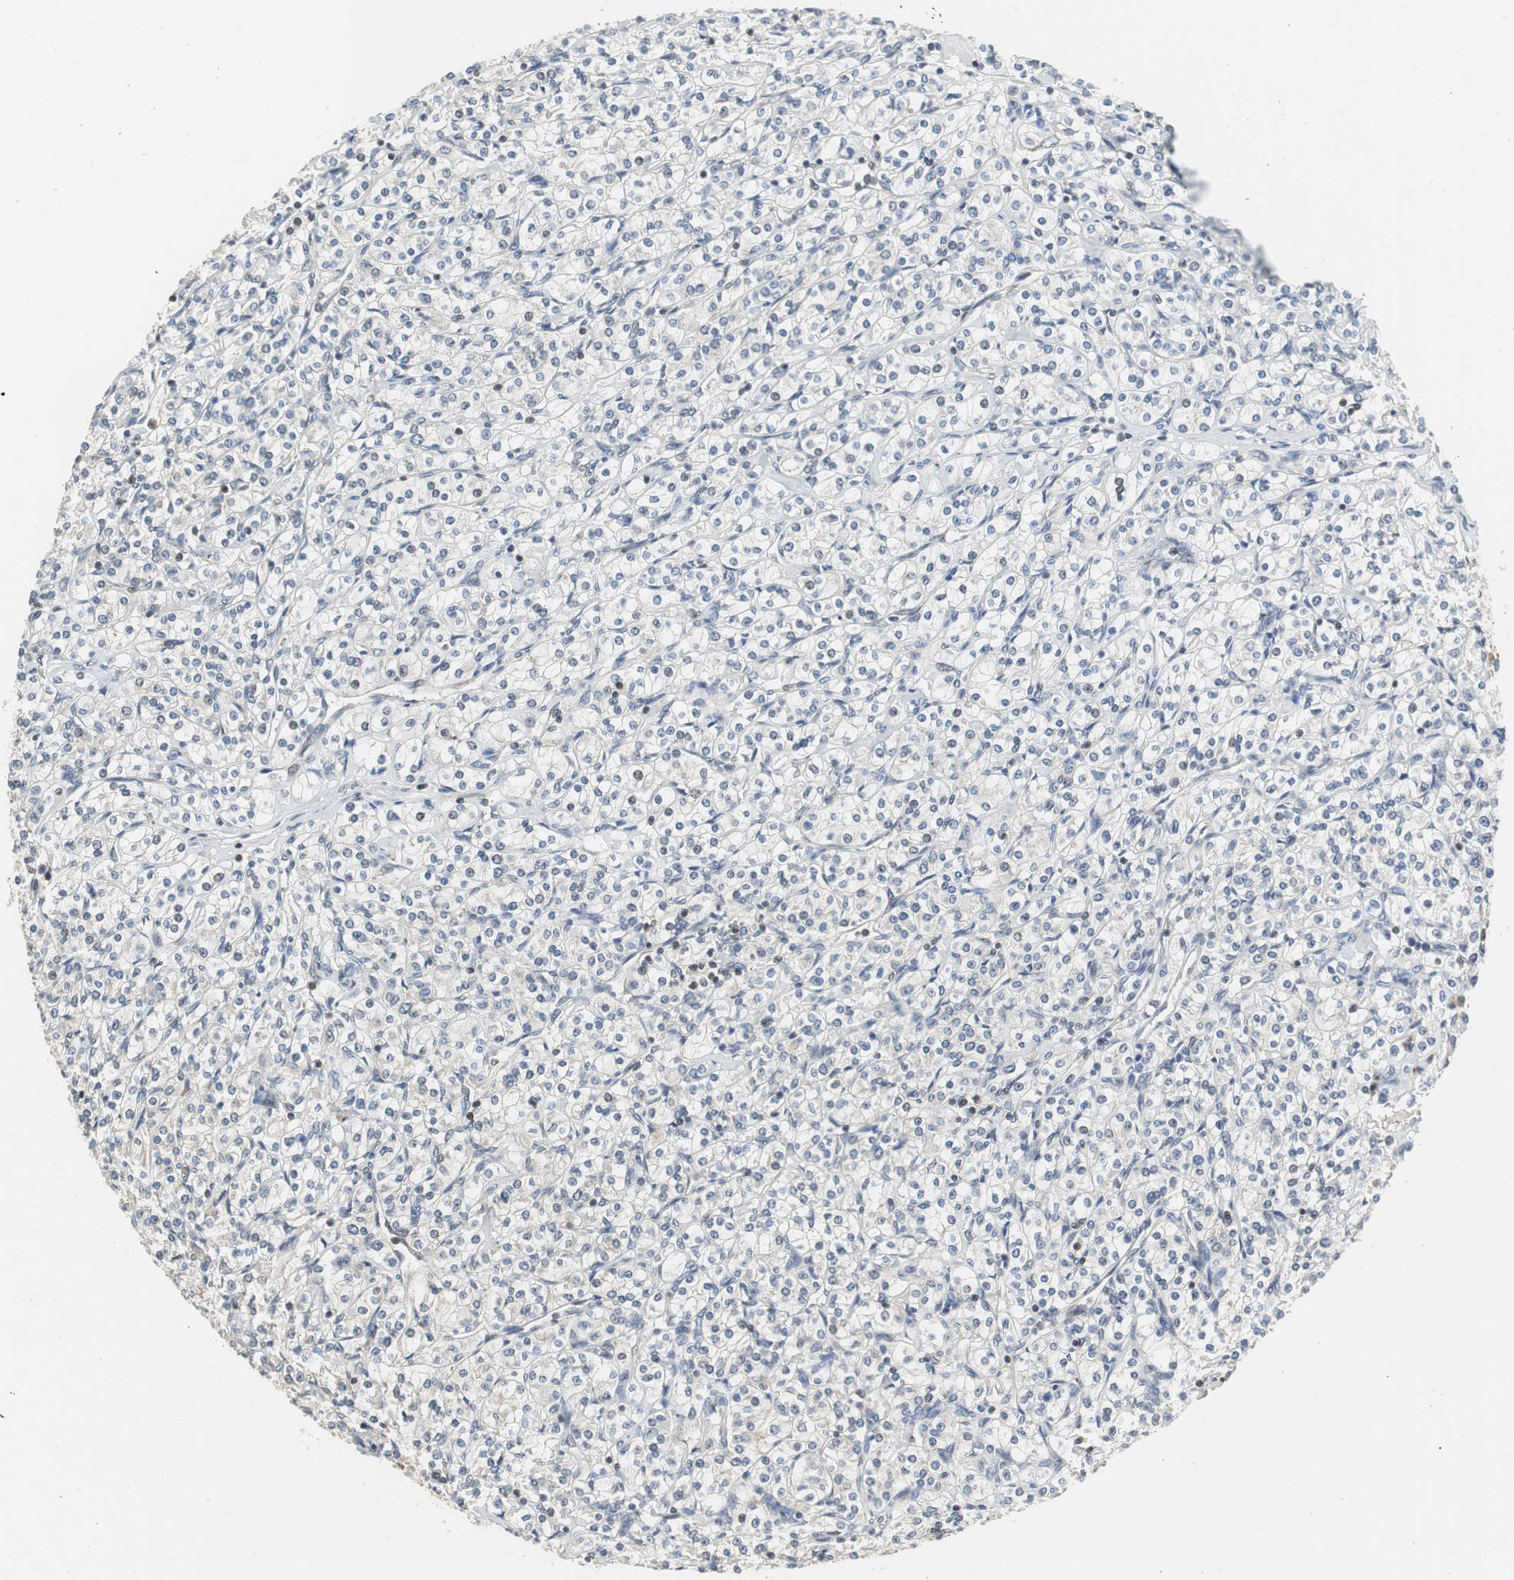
{"staining": {"intensity": "negative", "quantity": "none", "location": "none"}, "tissue": "renal cancer", "cell_type": "Tumor cells", "image_type": "cancer", "snomed": [{"axis": "morphology", "description": "Adenocarcinoma, NOS"}, {"axis": "topography", "description": "Kidney"}], "caption": "An image of renal cancer (adenocarcinoma) stained for a protein shows no brown staining in tumor cells.", "gene": "GSDMD", "patient": {"sex": "male", "age": 77}}